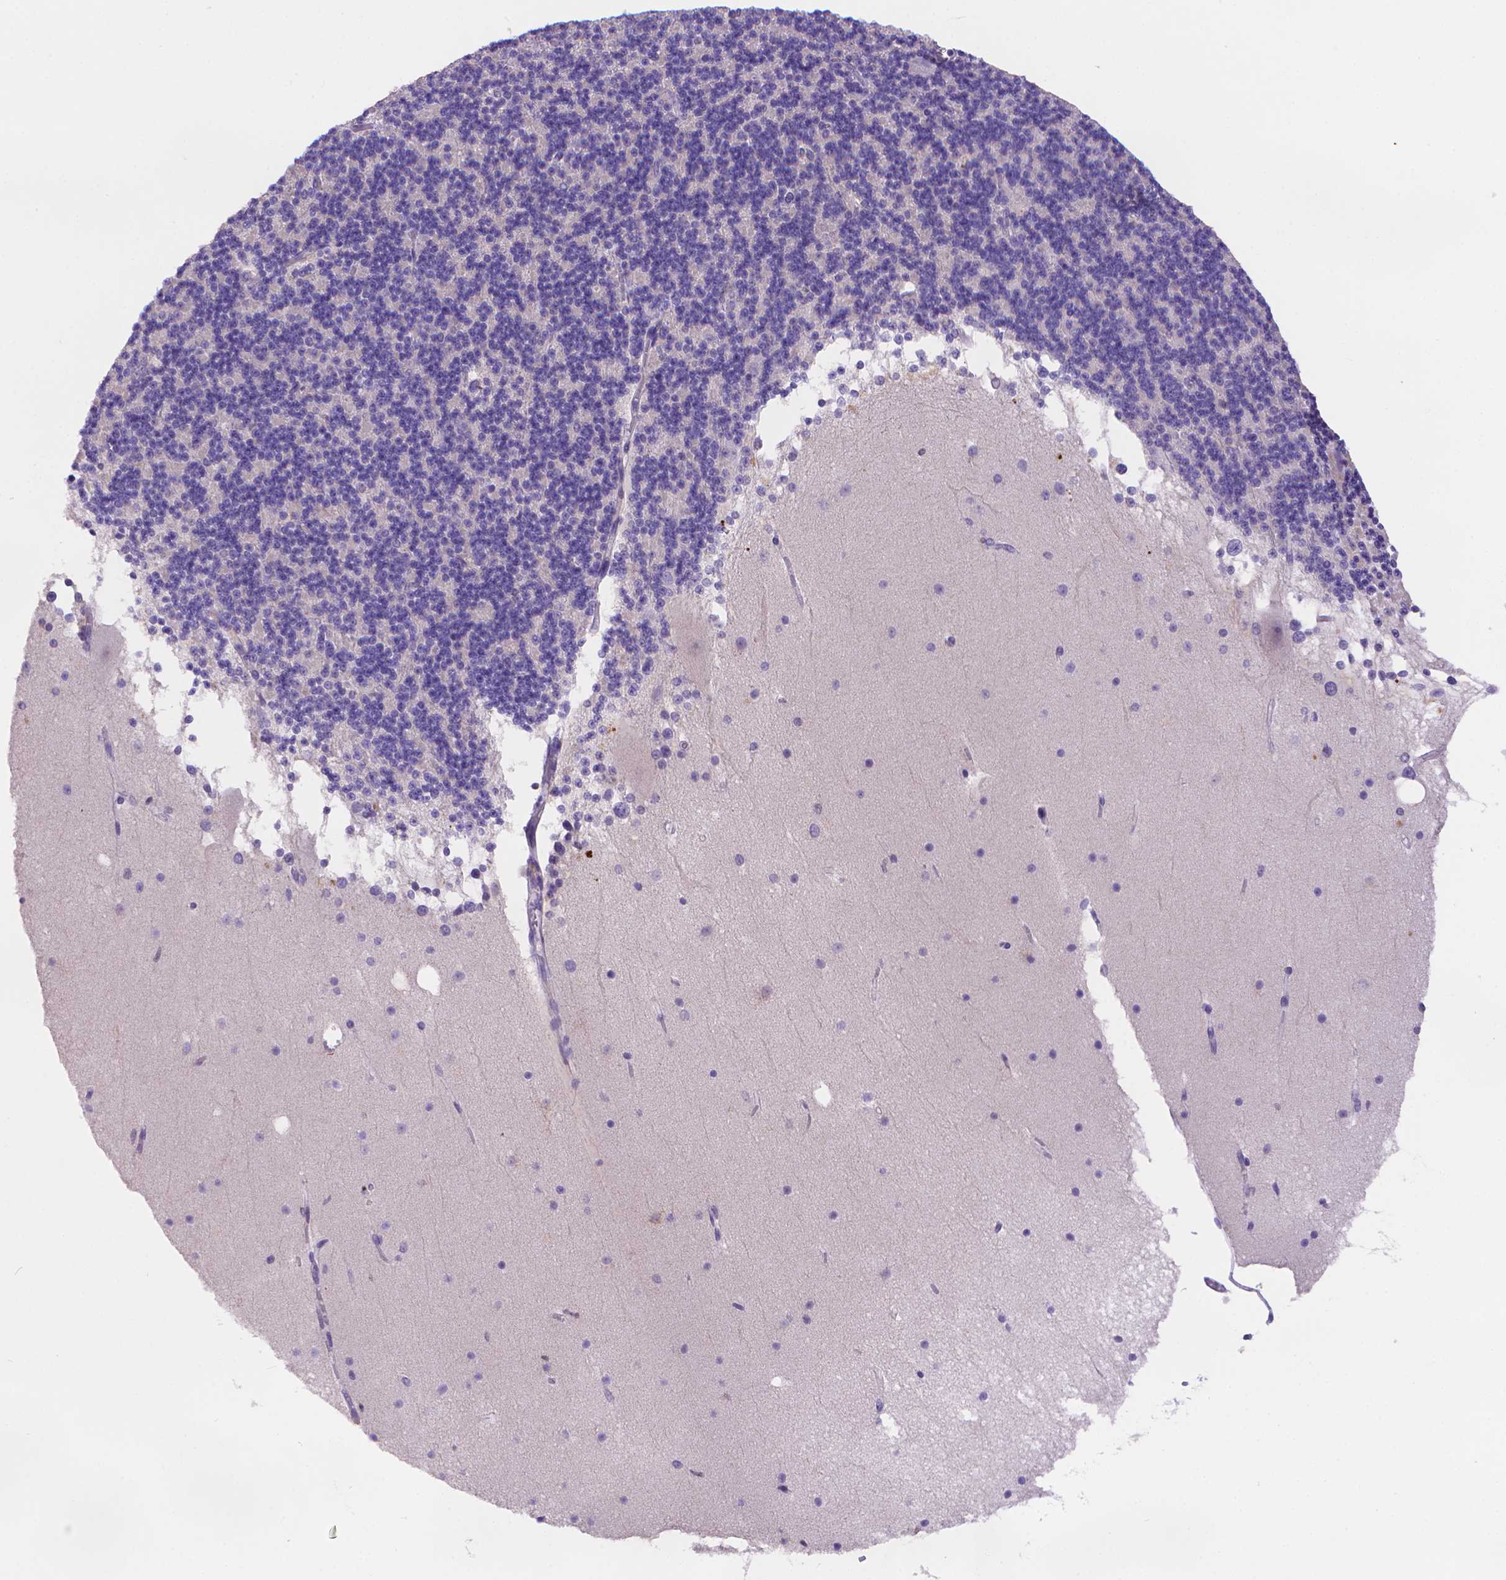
{"staining": {"intensity": "negative", "quantity": "none", "location": "none"}, "tissue": "cerebellum", "cell_type": "Cells in granular layer", "image_type": "normal", "snomed": [{"axis": "morphology", "description": "Normal tissue, NOS"}, {"axis": "topography", "description": "Cerebellum"}], "caption": "Cells in granular layer are negative for brown protein staining in unremarkable cerebellum. The staining is performed using DAB brown chromogen with nuclei counter-stained in using hematoxylin.", "gene": "FGD2", "patient": {"sex": "female", "age": 19}}